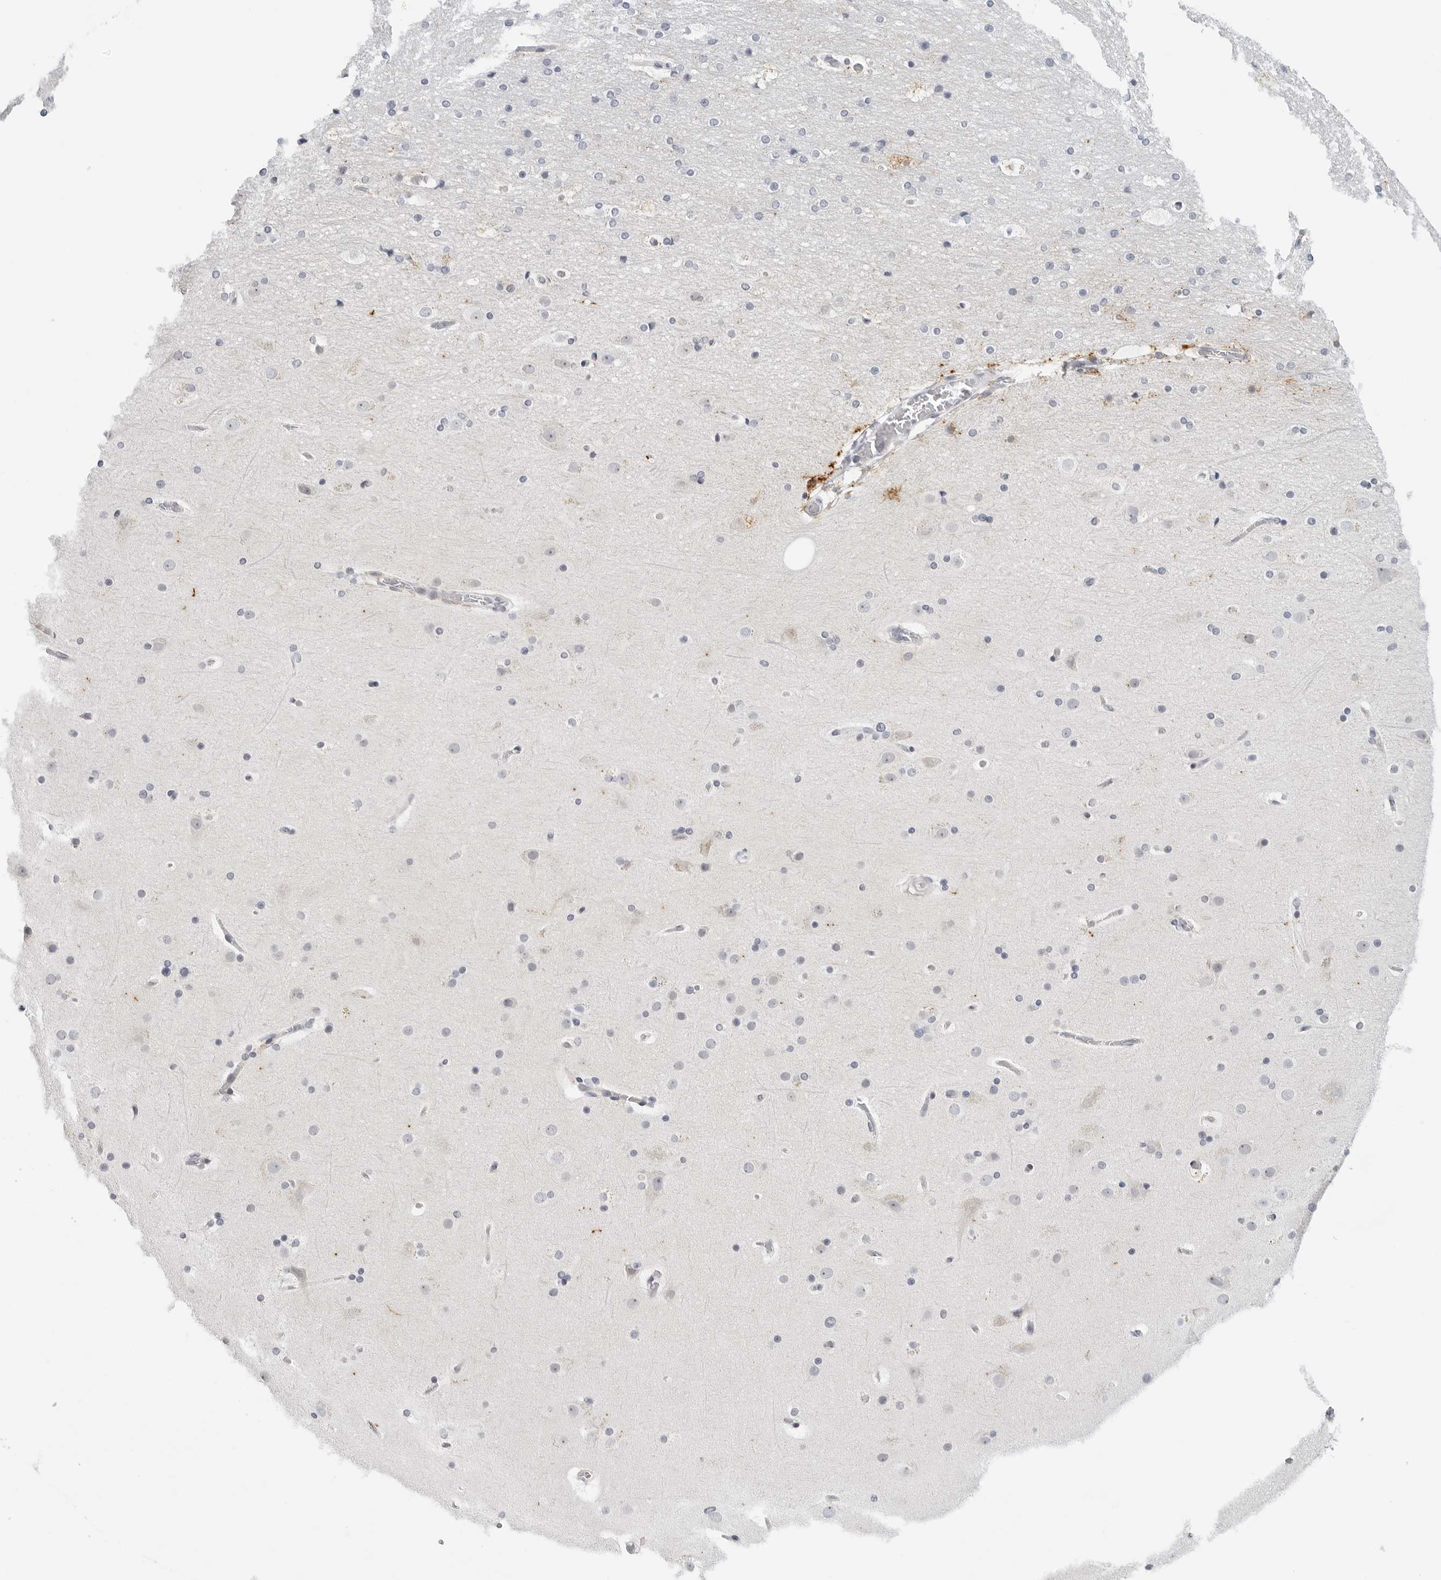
{"staining": {"intensity": "negative", "quantity": "none", "location": "none"}, "tissue": "cerebral cortex", "cell_type": "Endothelial cells", "image_type": "normal", "snomed": [{"axis": "morphology", "description": "Normal tissue, NOS"}, {"axis": "topography", "description": "Cerebral cortex"}], "caption": "Immunohistochemistry image of unremarkable cerebral cortex stained for a protein (brown), which demonstrates no positivity in endothelial cells.", "gene": "HSPB7", "patient": {"sex": "male", "age": 57}}